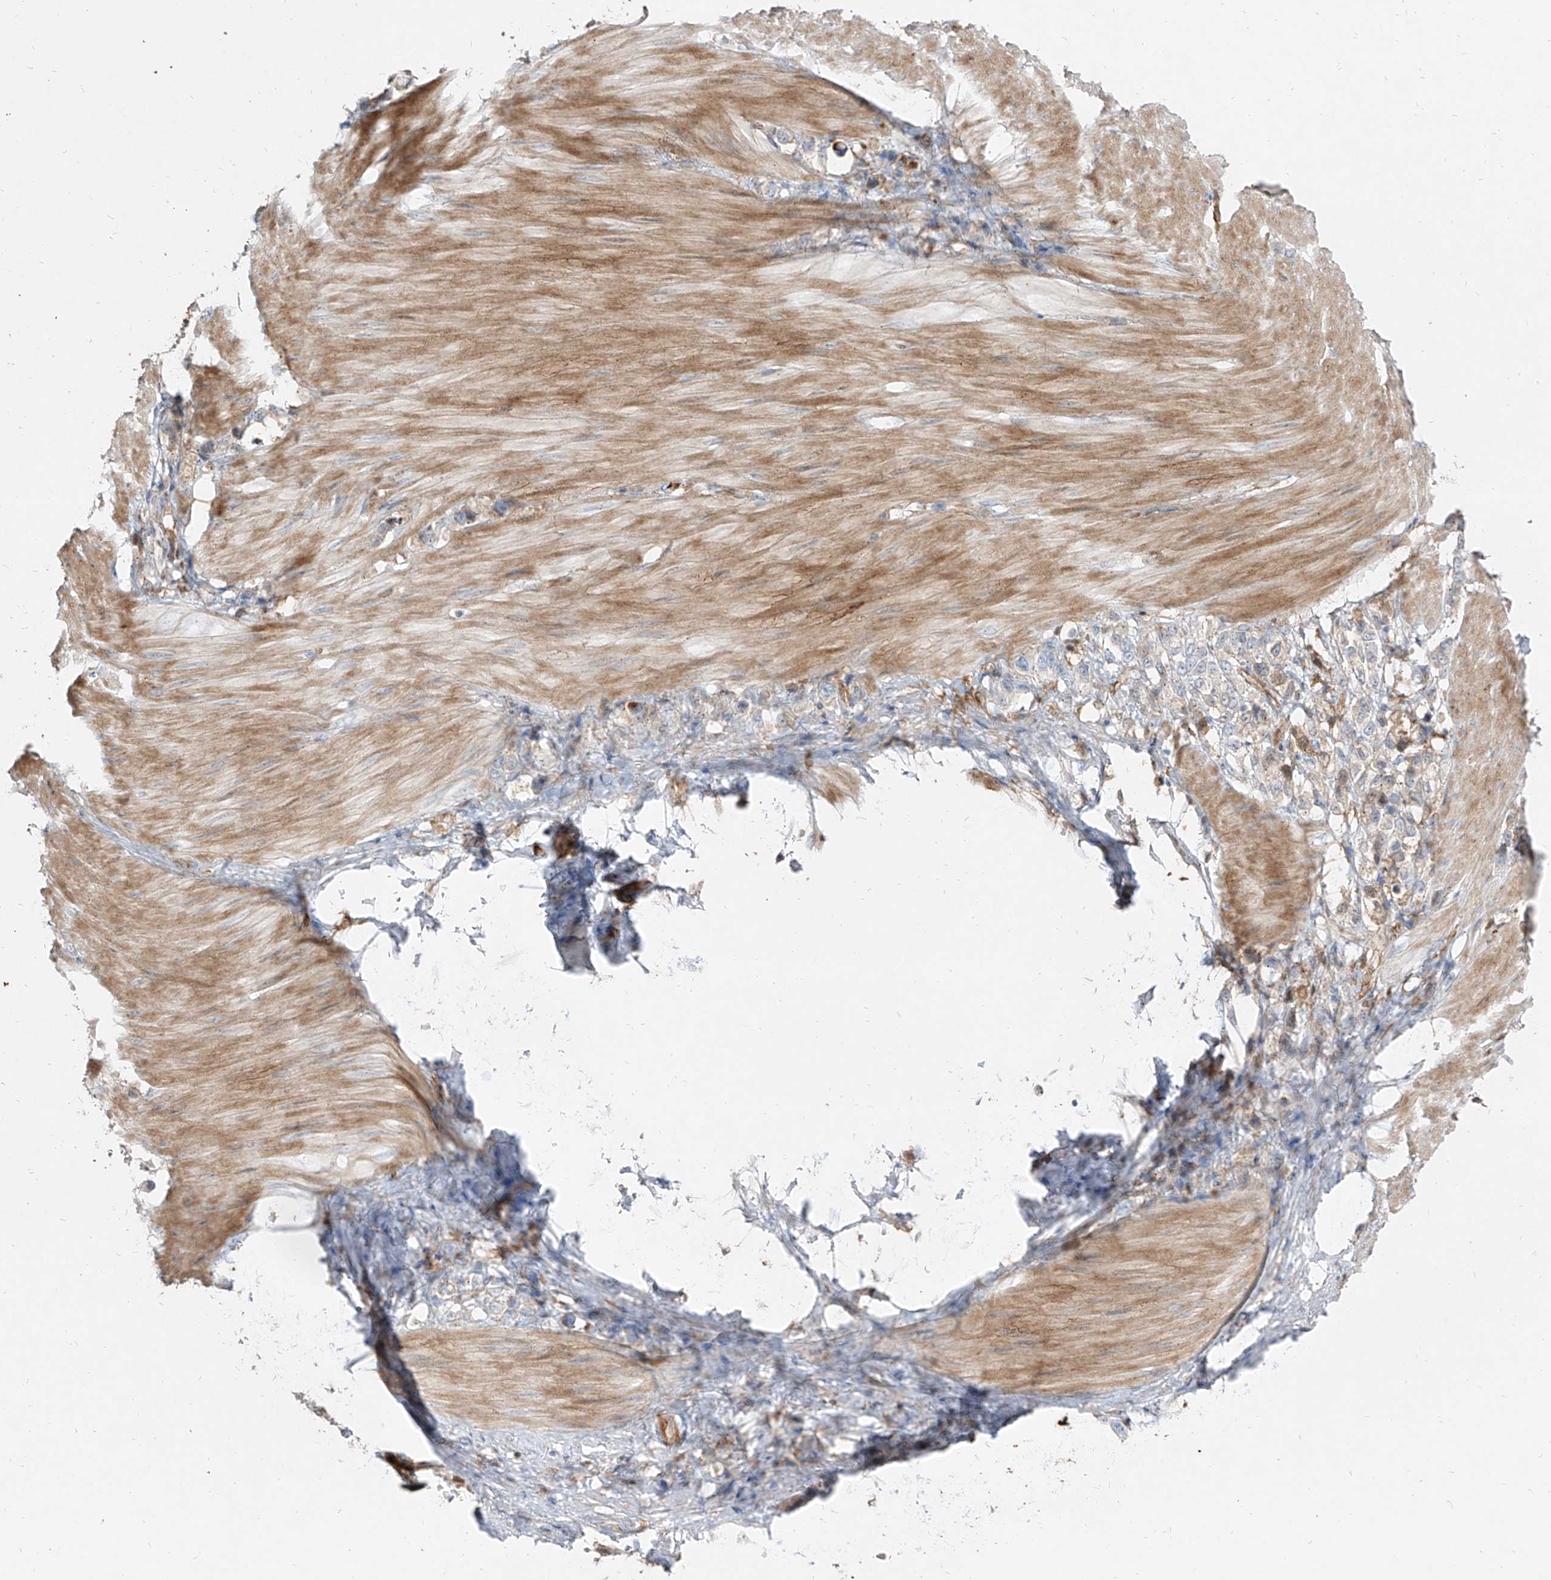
{"staining": {"intensity": "negative", "quantity": "none", "location": "none"}, "tissue": "stomach cancer", "cell_type": "Tumor cells", "image_type": "cancer", "snomed": [{"axis": "morphology", "description": "Adenocarcinoma, NOS"}, {"axis": "topography", "description": "Stomach"}], "caption": "A high-resolution image shows immunohistochemistry (IHC) staining of stomach cancer, which demonstrates no significant staining in tumor cells.", "gene": "KYNU", "patient": {"sex": "female", "age": 65}}